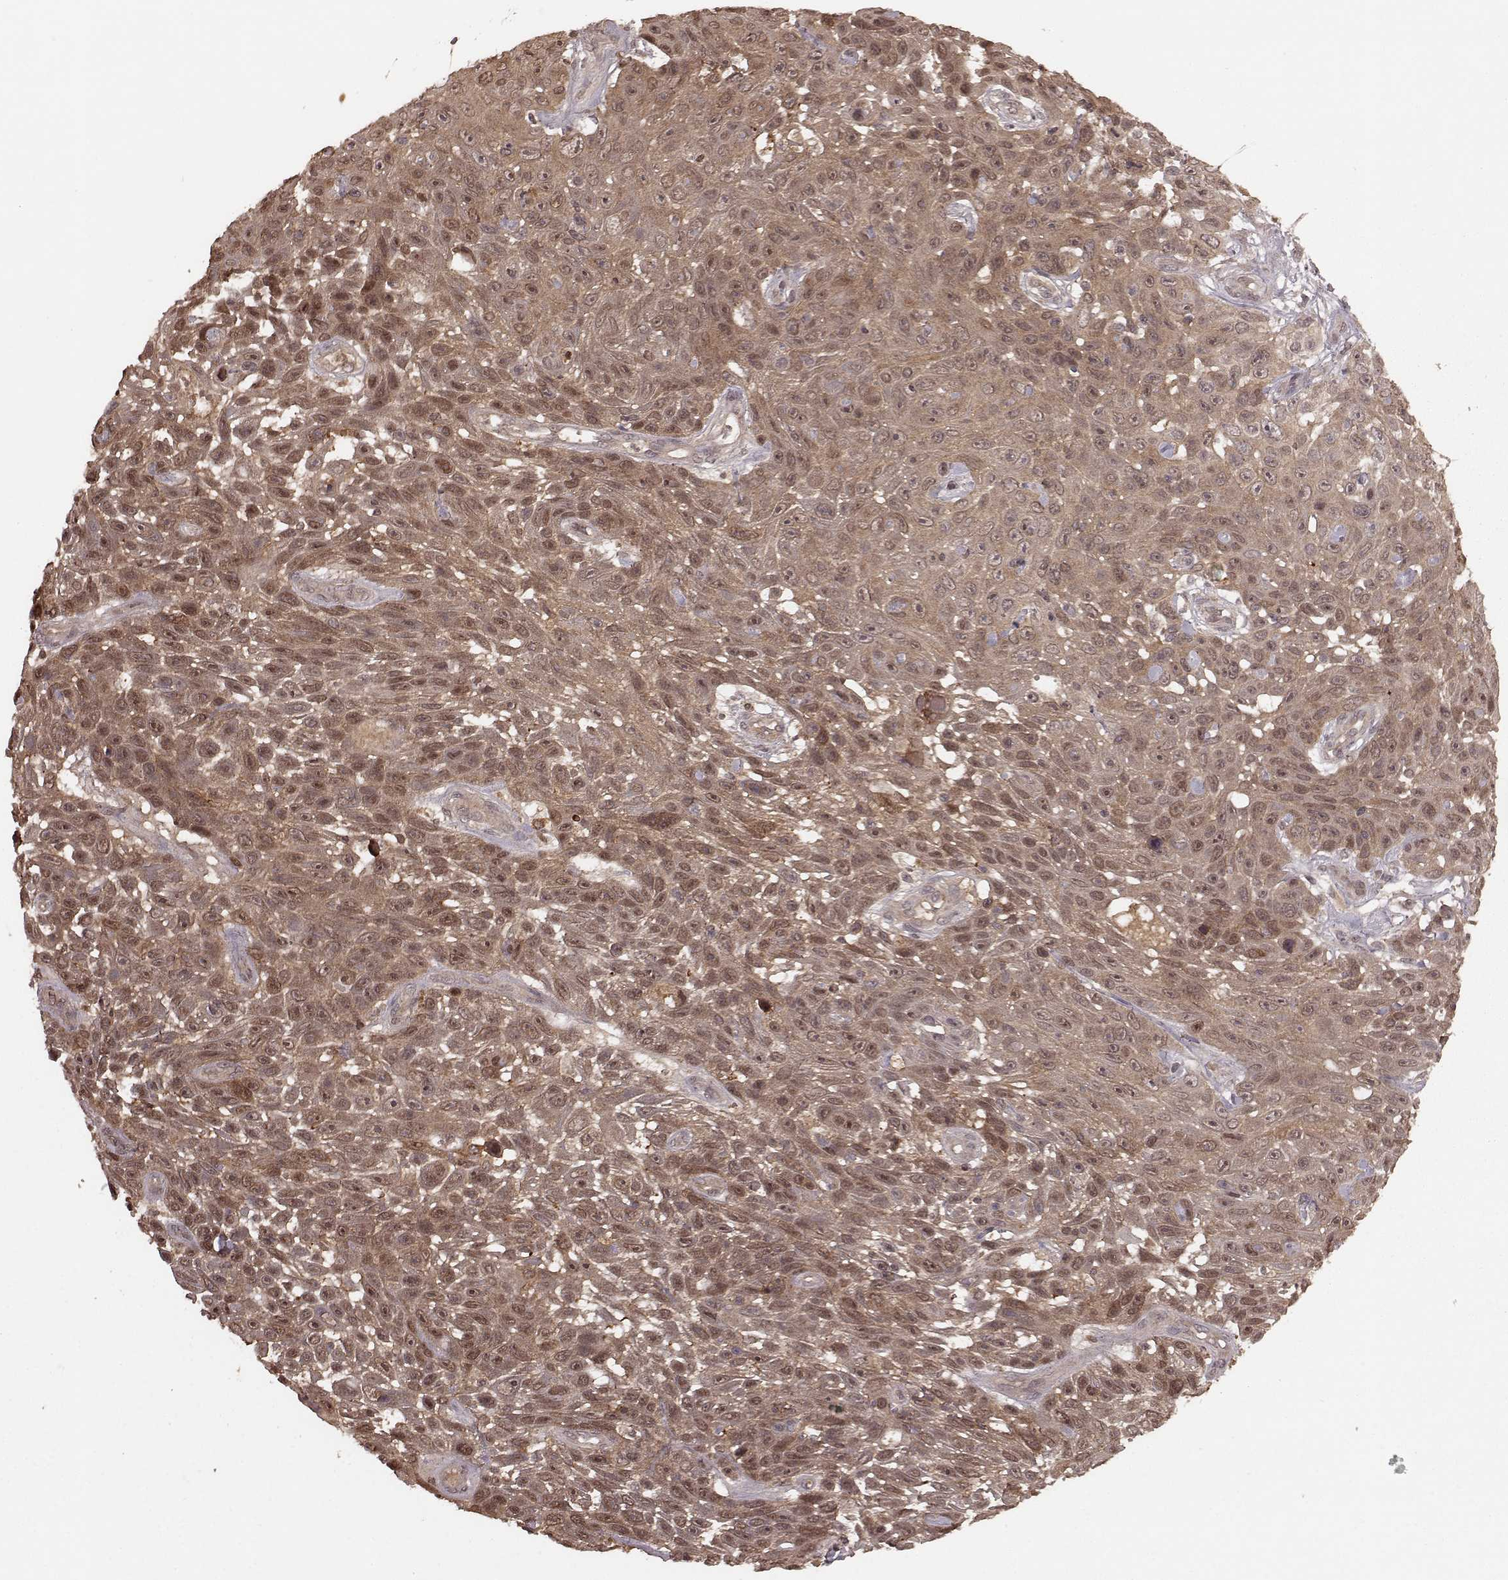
{"staining": {"intensity": "moderate", "quantity": ">75%", "location": "cytoplasmic/membranous,nuclear"}, "tissue": "skin cancer", "cell_type": "Tumor cells", "image_type": "cancer", "snomed": [{"axis": "morphology", "description": "Squamous cell carcinoma, NOS"}, {"axis": "topography", "description": "Skin"}], "caption": "DAB (3,3'-diaminobenzidine) immunohistochemical staining of human skin cancer reveals moderate cytoplasmic/membranous and nuclear protein expression in approximately >75% of tumor cells.", "gene": "GSS", "patient": {"sex": "male", "age": 82}}